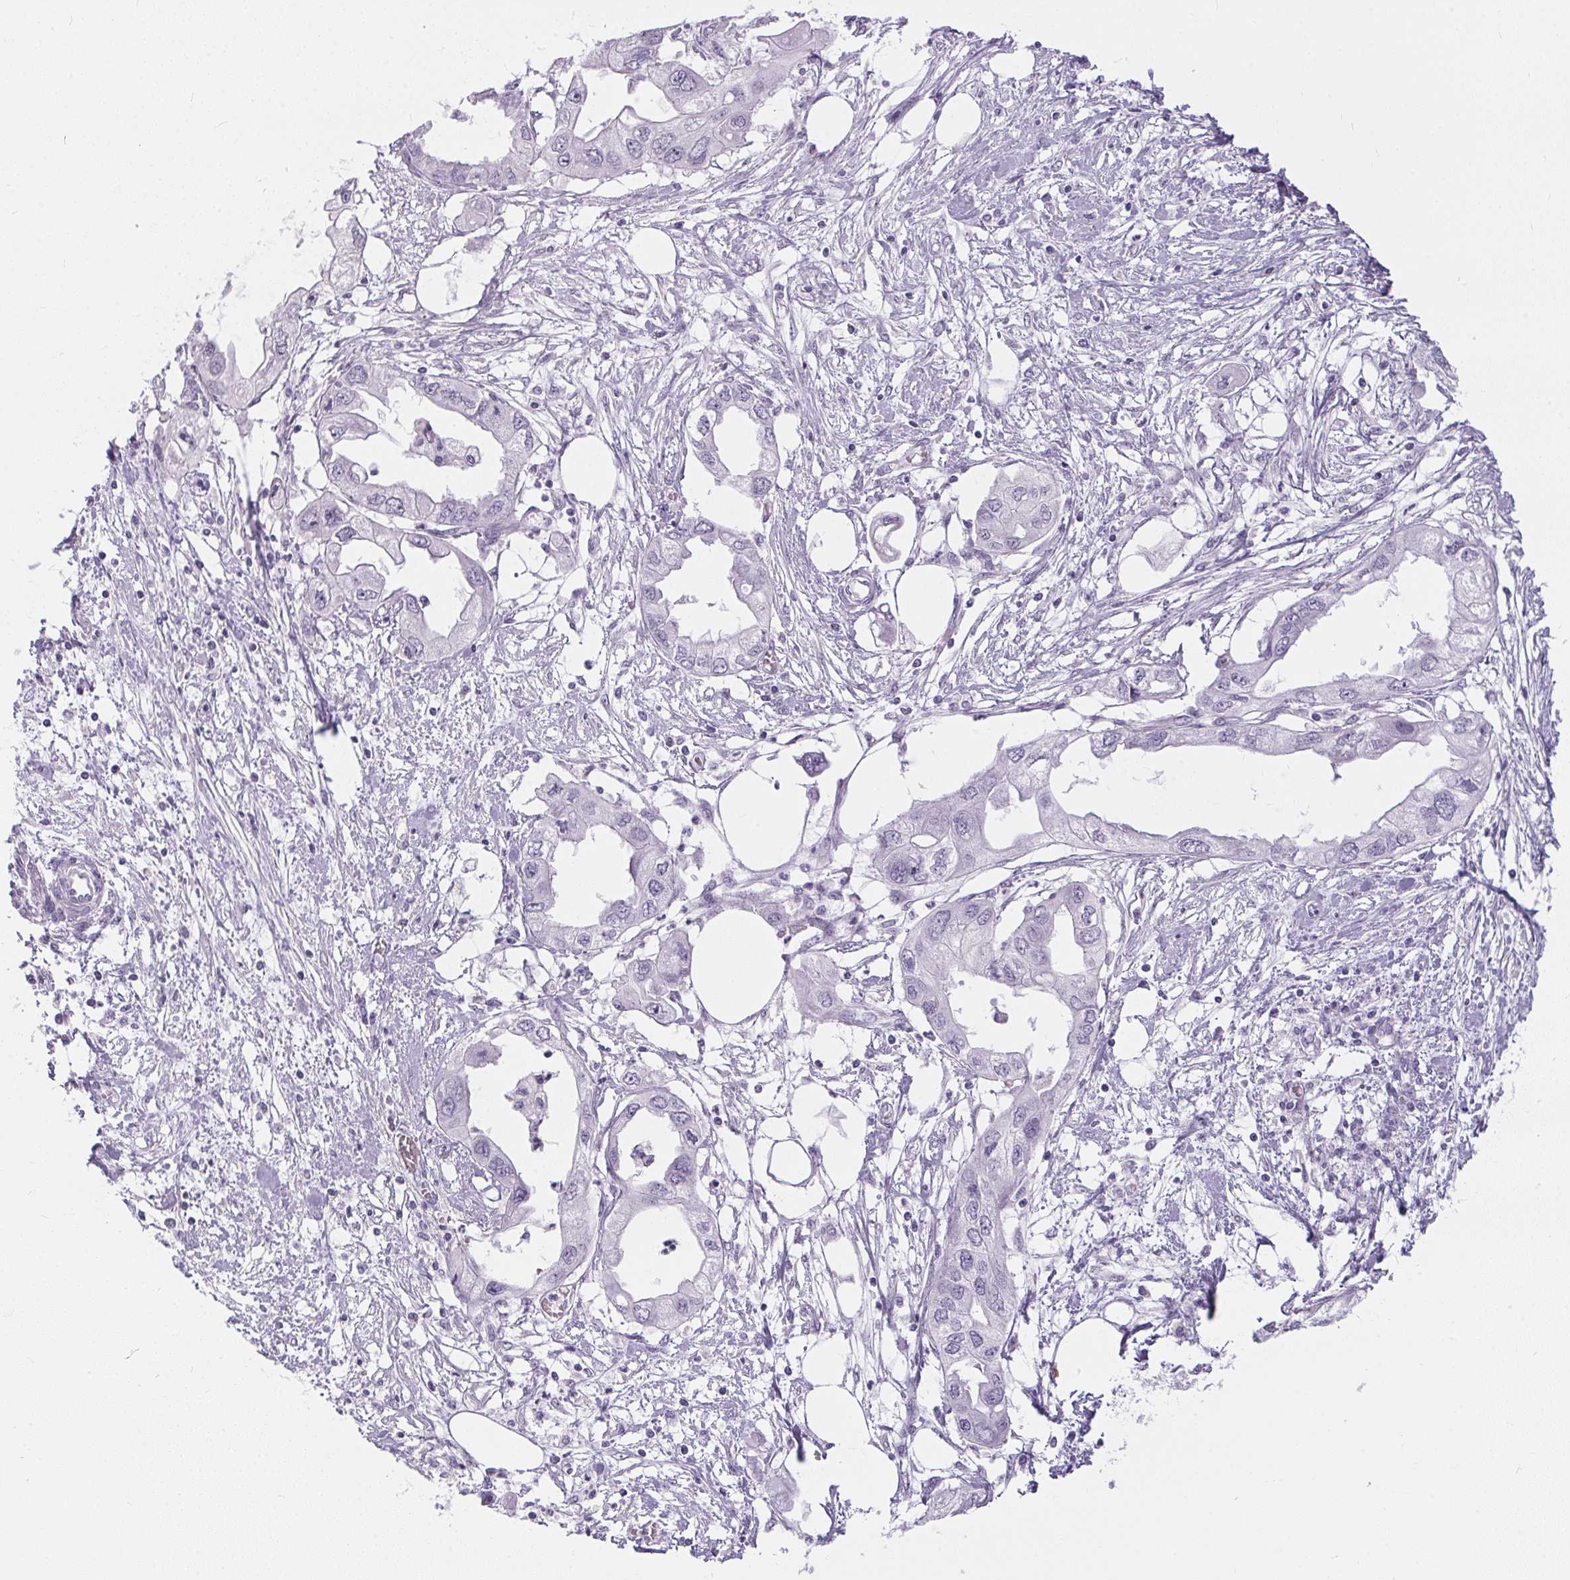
{"staining": {"intensity": "negative", "quantity": "none", "location": "none"}, "tissue": "endometrial cancer", "cell_type": "Tumor cells", "image_type": "cancer", "snomed": [{"axis": "morphology", "description": "Adenocarcinoma, NOS"}, {"axis": "morphology", "description": "Adenocarcinoma, metastatic, NOS"}, {"axis": "topography", "description": "Adipose tissue"}, {"axis": "topography", "description": "Endometrium"}], "caption": "Immunohistochemistry histopathology image of human endometrial metastatic adenocarcinoma stained for a protein (brown), which shows no expression in tumor cells.", "gene": "GBP6", "patient": {"sex": "female", "age": 67}}